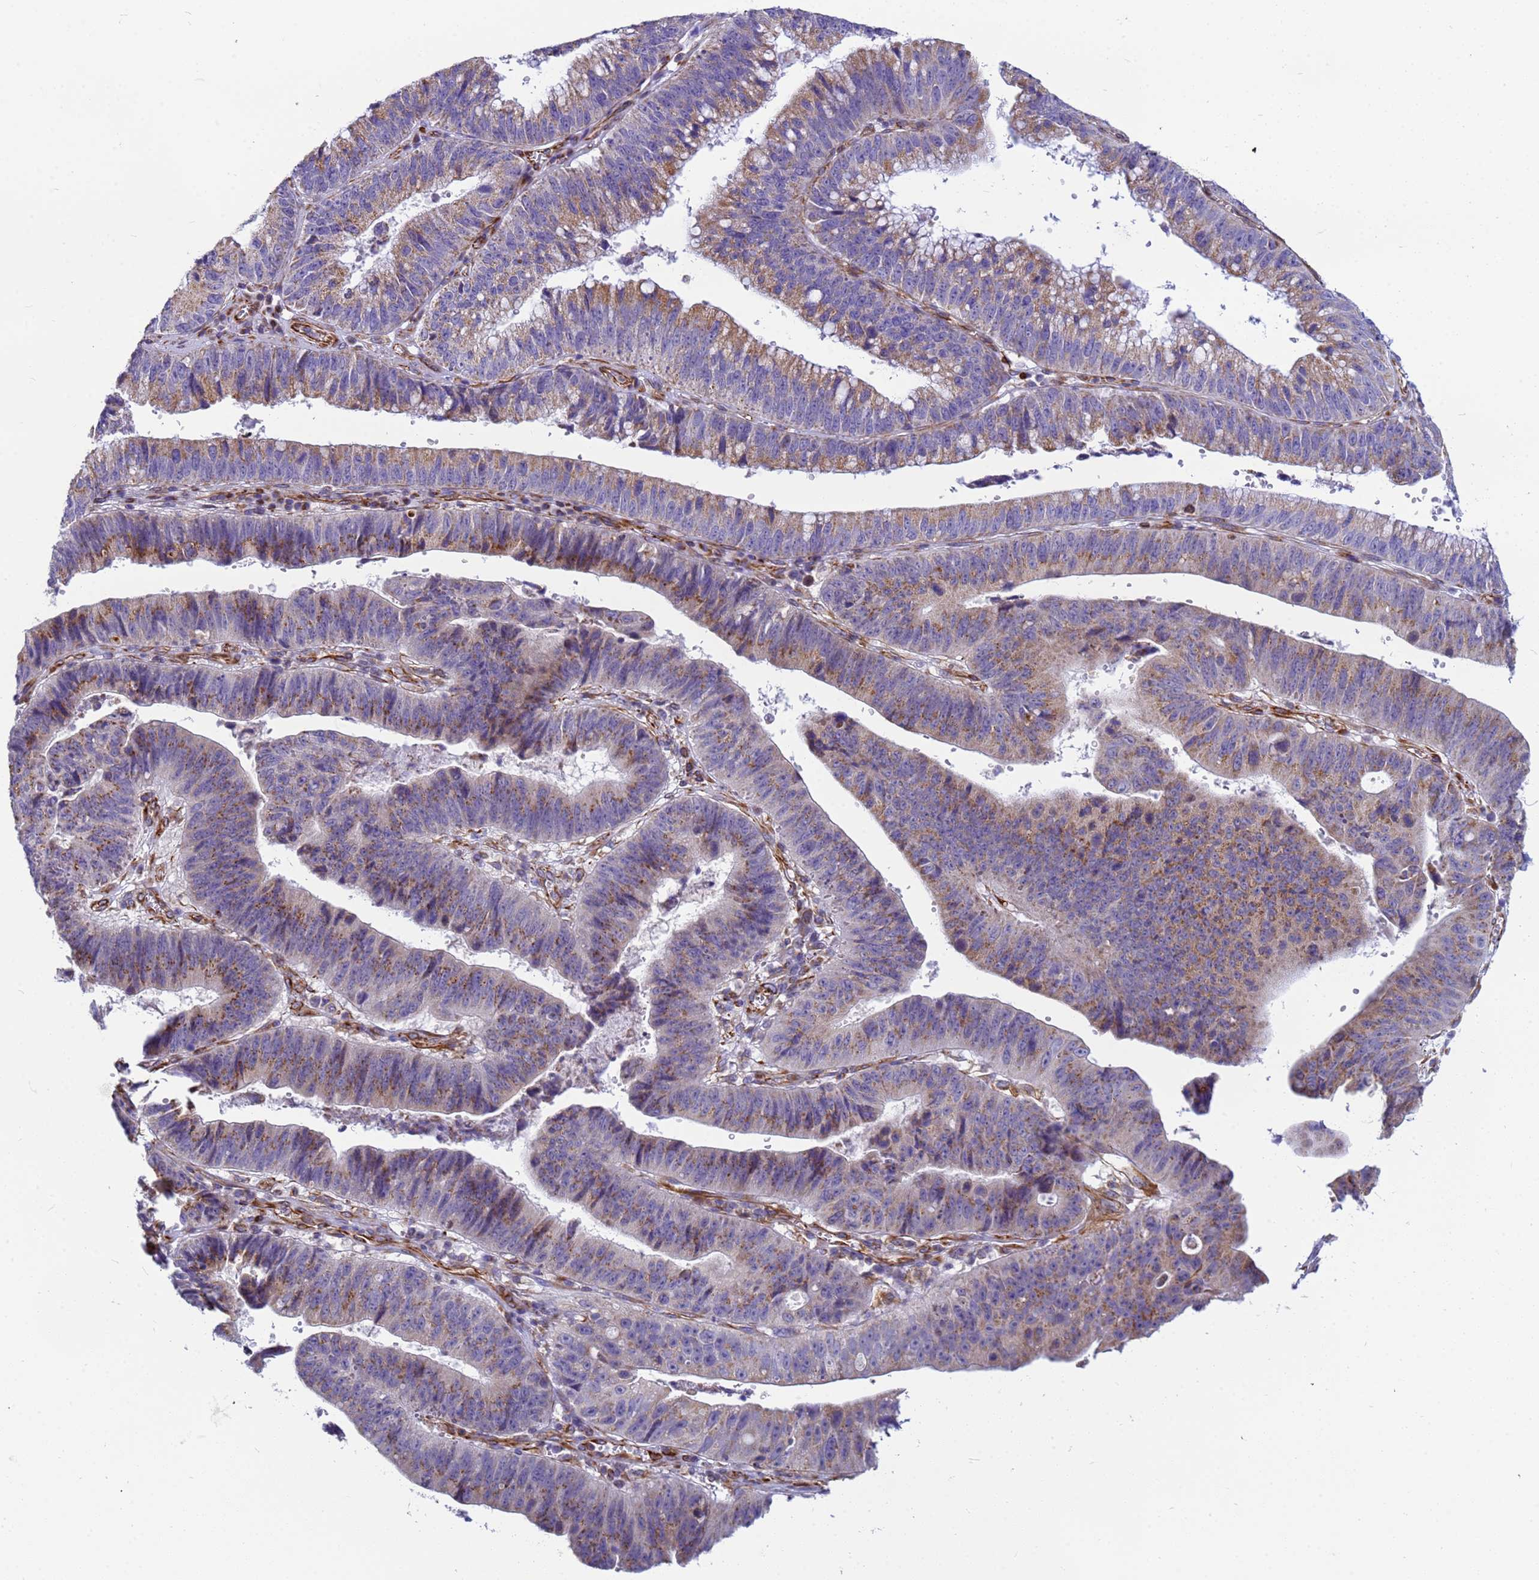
{"staining": {"intensity": "moderate", "quantity": ">75%", "location": "cytoplasmic/membranous"}, "tissue": "stomach cancer", "cell_type": "Tumor cells", "image_type": "cancer", "snomed": [{"axis": "morphology", "description": "Adenocarcinoma, NOS"}, {"axis": "topography", "description": "Stomach"}], "caption": "Human stomach cancer stained with a brown dye exhibits moderate cytoplasmic/membranous positive positivity in approximately >75% of tumor cells.", "gene": "UBXN2B", "patient": {"sex": "male", "age": 59}}